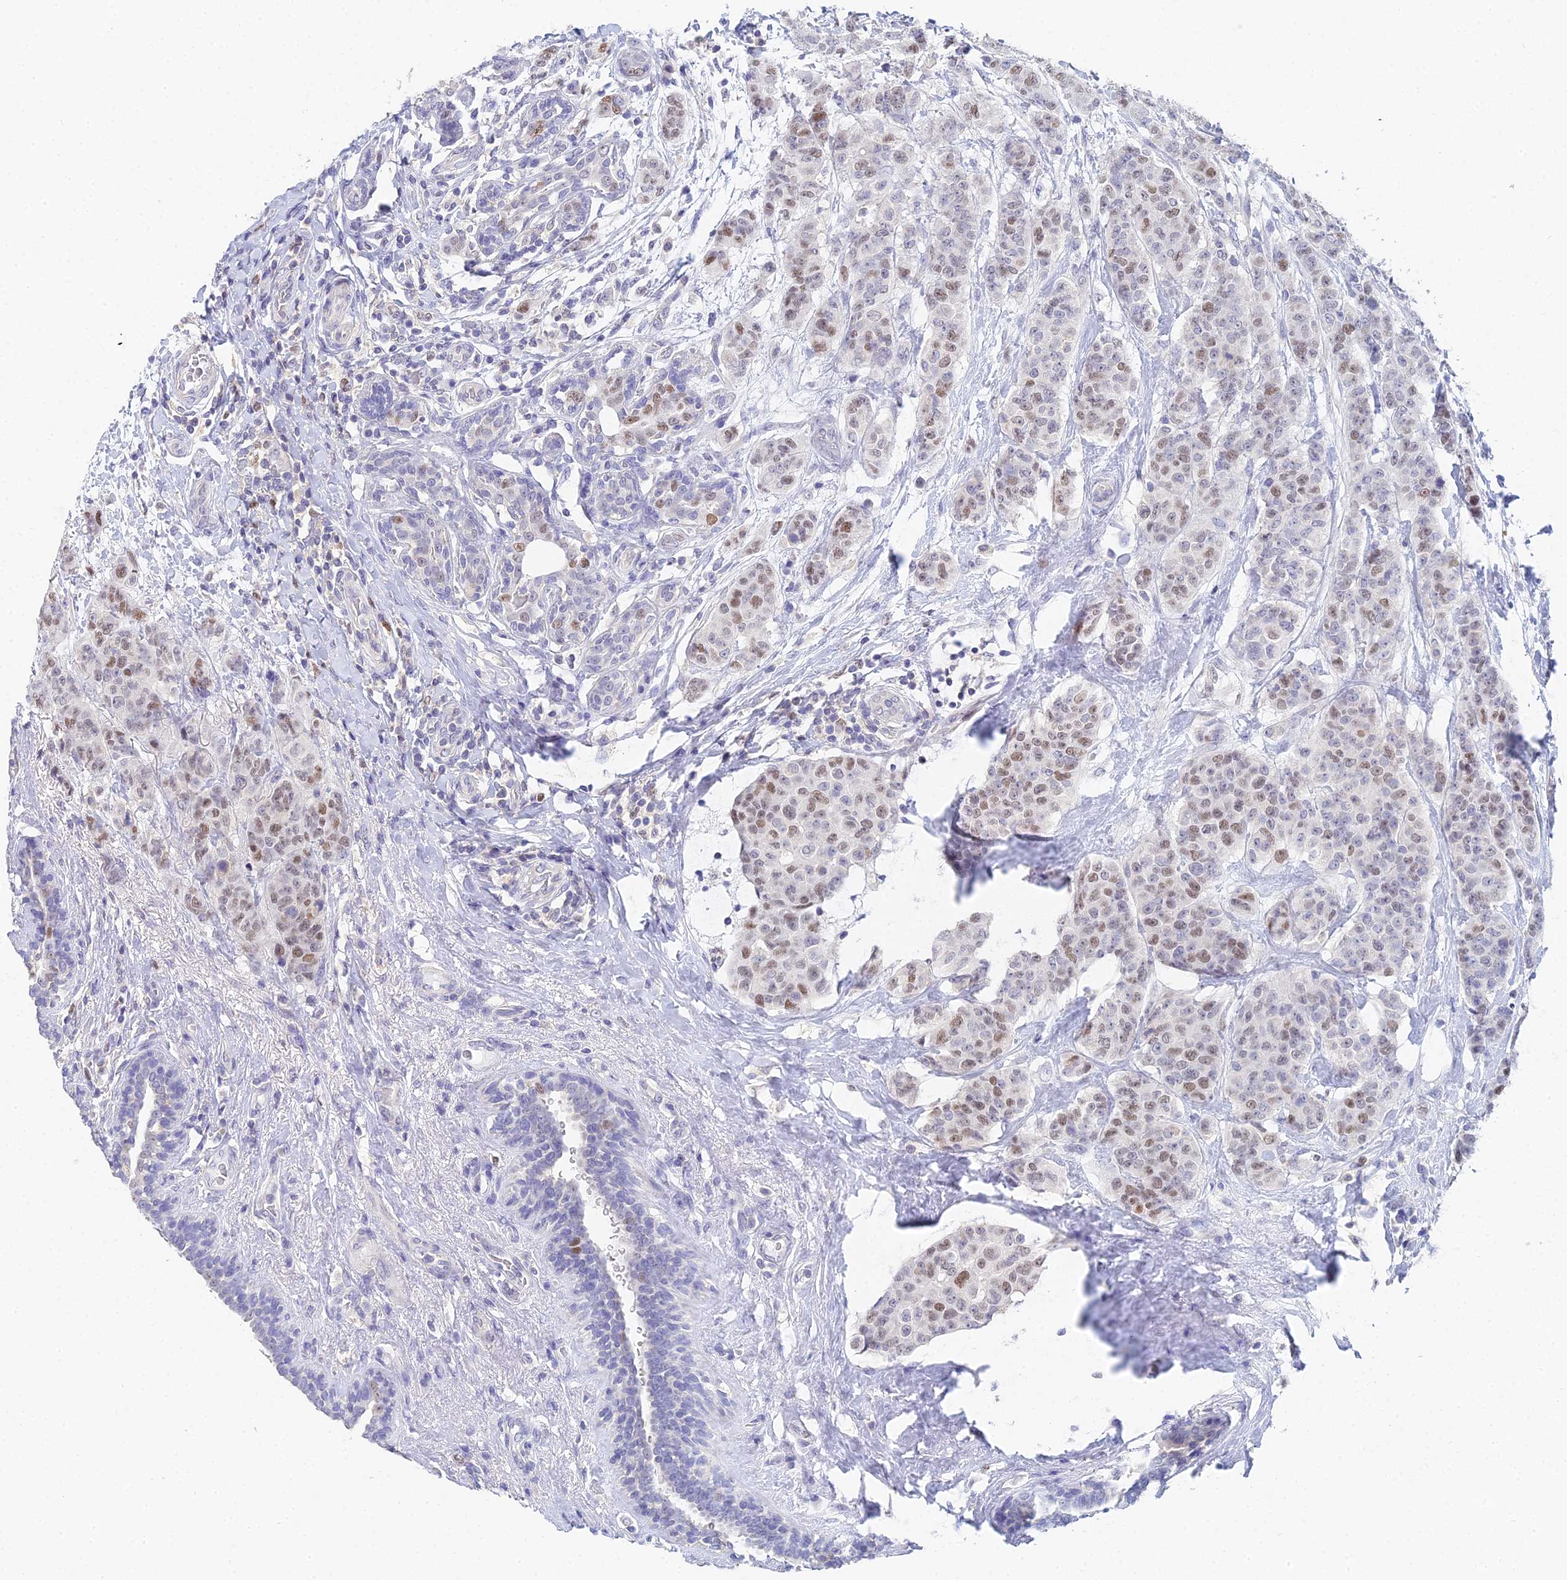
{"staining": {"intensity": "moderate", "quantity": "25%-75%", "location": "nuclear"}, "tissue": "breast cancer", "cell_type": "Tumor cells", "image_type": "cancer", "snomed": [{"axis": "morphology", "description": "Duct carcinoma"}, {"axis": "topography", "description": "Breast"}], "caption": "Human infiltrating ductal carcinoma (breast) stained with a protein marker exhibits moderate staining in tumor cells.", "gene": "MCM2", "patient": {"sex": "female", "age": 40}}